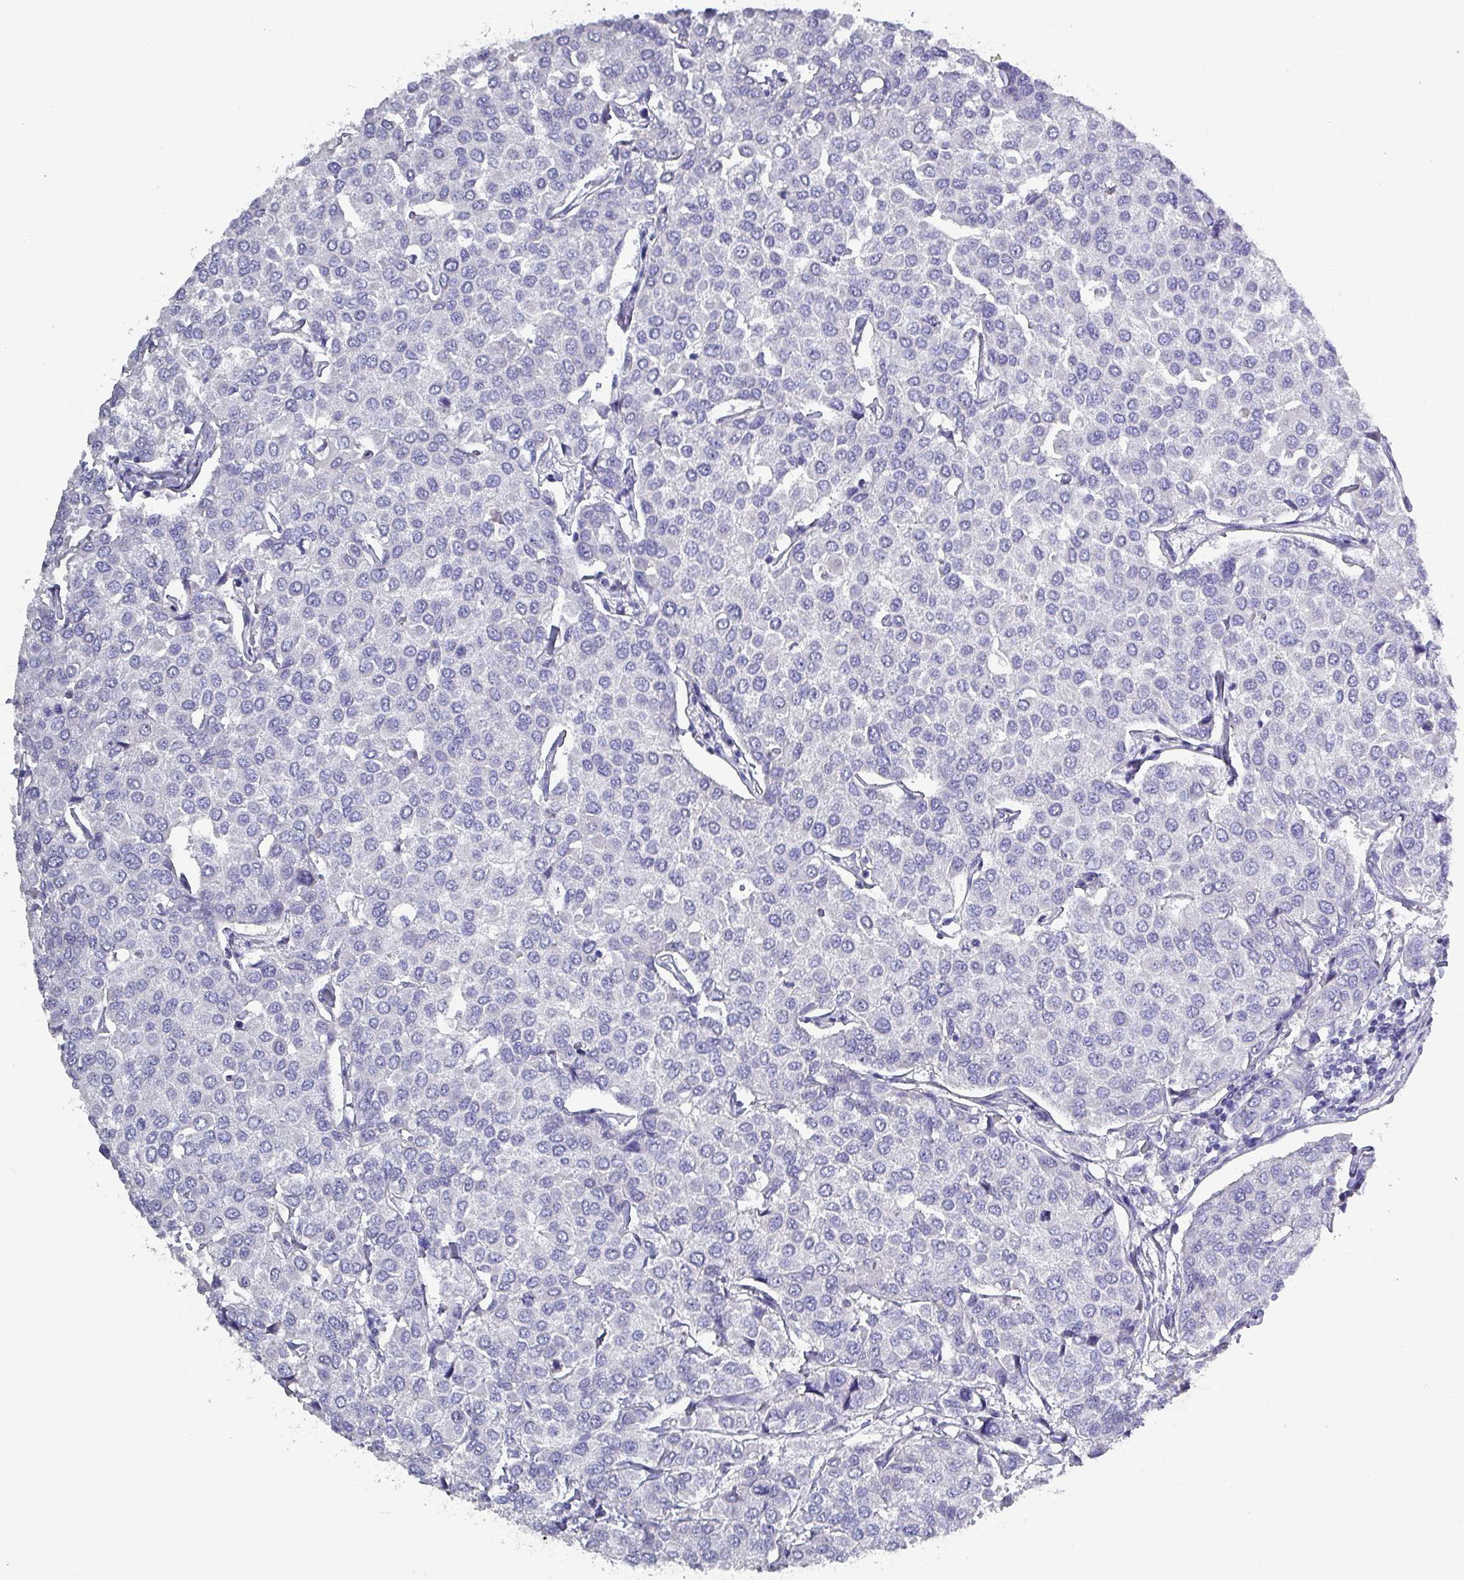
{"staining": {"intensity": "negative", "quantity": "none", "location": "none"}, "tissue": "breast cancer", "cell_type": "Tumor cells", "image_type": "cancer", "snomed": [{"axis": "morphology", "description": "Duct carcinoma"}, {"axis": "topography", "description": "Breast"}], "caption": "Immunohistochemistry (IHC) micrograph of breast cancer (infiltrating ductal carcinoma) stained for a protein (brown), which displays no staining in tumor cells.", "gene": "INS-IGF2", "patient": {"sex": "female", "age": 55}}